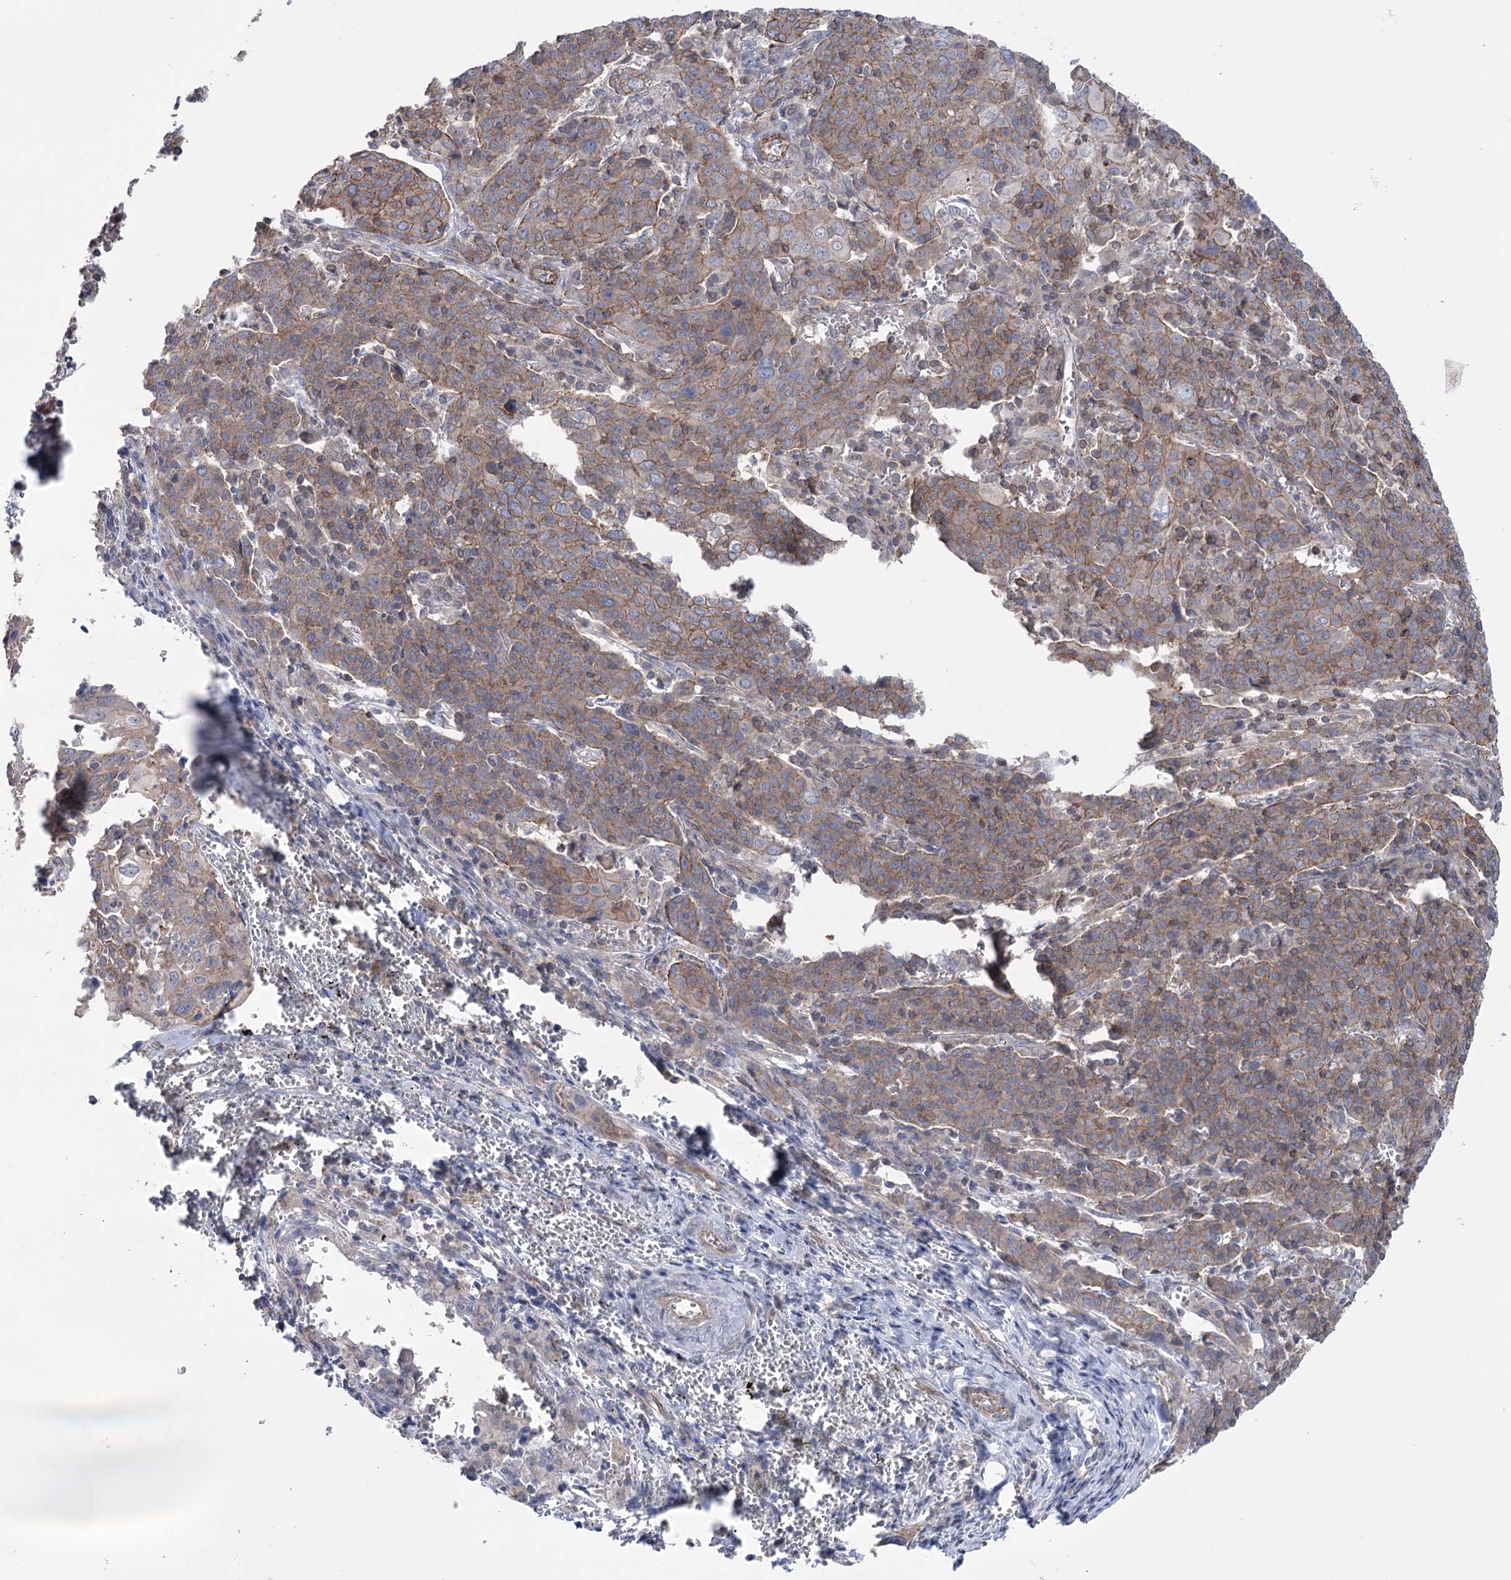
{"staining": {"intensity": "moderate", "quantity": ">75%", "location": "cytoplasmic/membranous"}, "tissue": "cervical cancer", "cell_type": "Tumor cells", "image_type": "cancer", "snomed": [{"axis": "morphology", "description": "Squamous cell carcinoma, NOS"}, {"axis": "topography", "description": "Cervix"}], "caption": "Immunohistochemical staining of human cervical cancer (squamous cell carcinoma) shows moderate cytoplasmic/membranous protein expression in approximately >75% of tumor cells.", "gene": "TRIM71", "patient": {"sex": "female", "age": 67}}